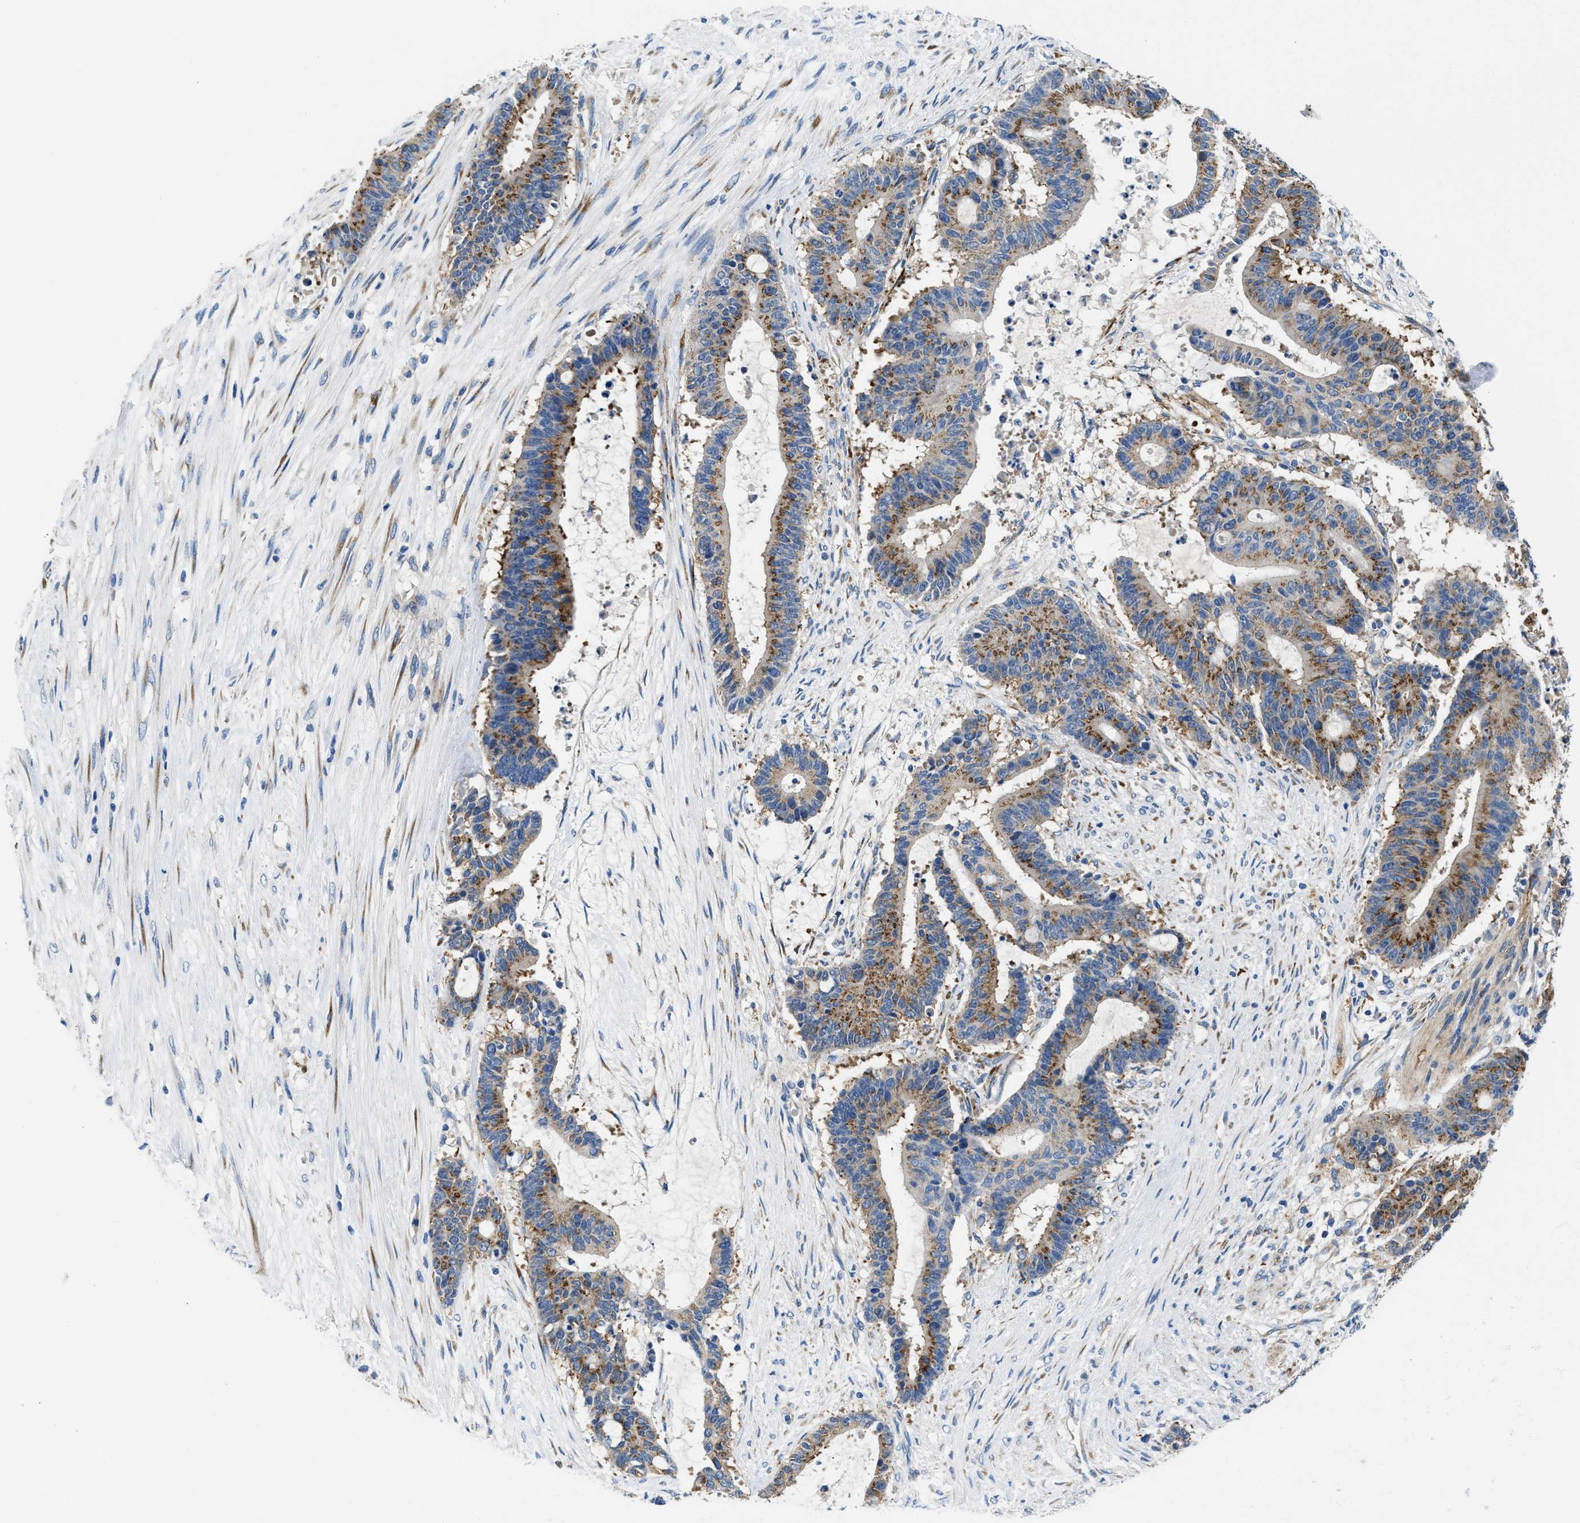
{"staining": {"intensity": "moderate", "quantity": ">75%", "location": "cytoplasmic/membranous"}, "tissue": "liver cancer", "cell_type": "Tumor cells", "image_type": "cancer", "snomed": [{"axis": "morphology", "description": "Cholangiocarcinoma"}, {"axis": "topography", "description": "Liver"}], "caption": "This micrograph shows IHC staining of human liver cholangiocarcinoma, with medium moderate cytoplasmic/membranous staining in about >75% of tumor cells.", "gene": "BNC2", "patient": {"sex": "female", "age": 73}}